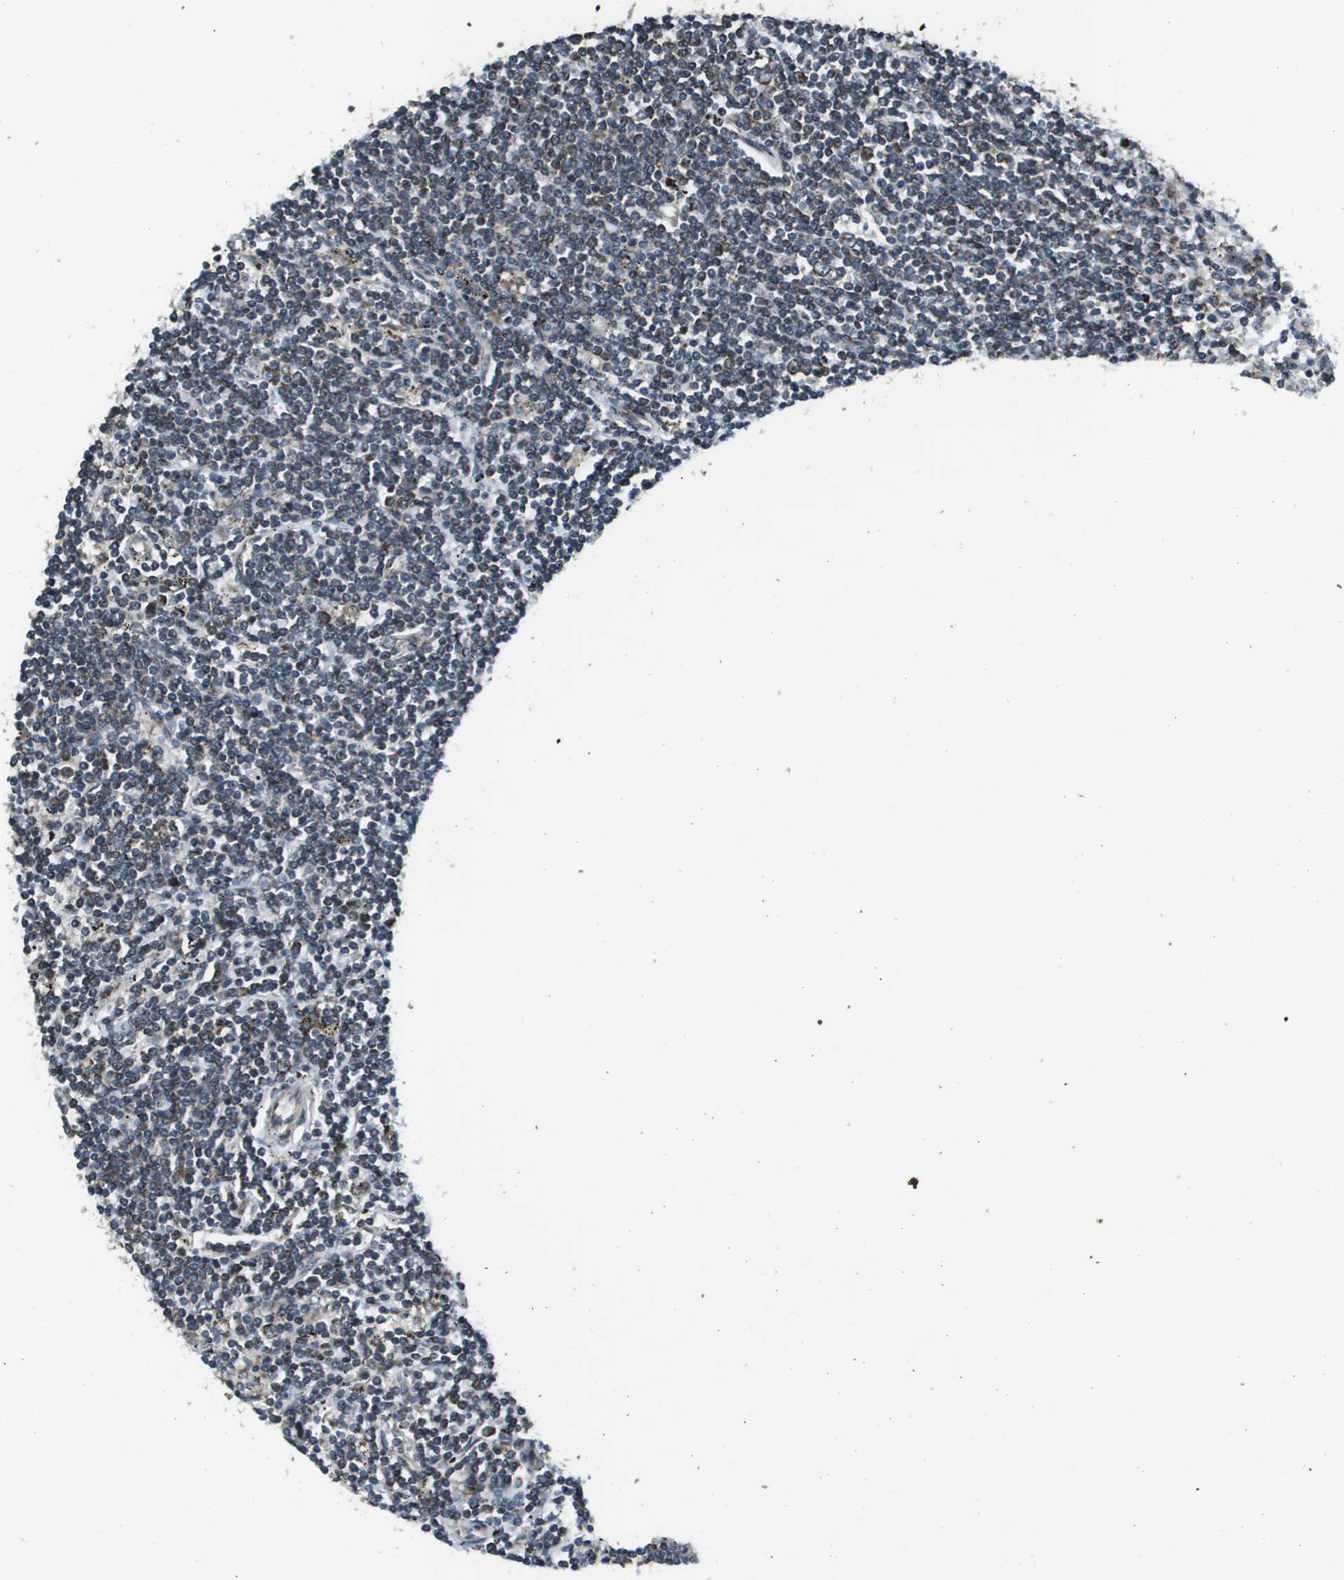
{"staining": {"intensity": "moderate", "quantity": ">75%", "location": "cytoplasmic/membranous"}, "tissue": "lymphoma", "cell_type": "Tumor cells", "image_type": "cancer", "snomed": [{"axis": "morphology", "description": "Malignant lymphoma, non-Hodgkin's type, Low grade"}, {"axis": "topography", "description": "Spleen"}], "caption": "Immunohistochemical staining of lymphoma demonstrates moderate cytoplasmic/membranous protein expression in approximately >75% of tumor cells.", "gene": "PPFIA1", "patient": {"sex": "male", "age": 76}}